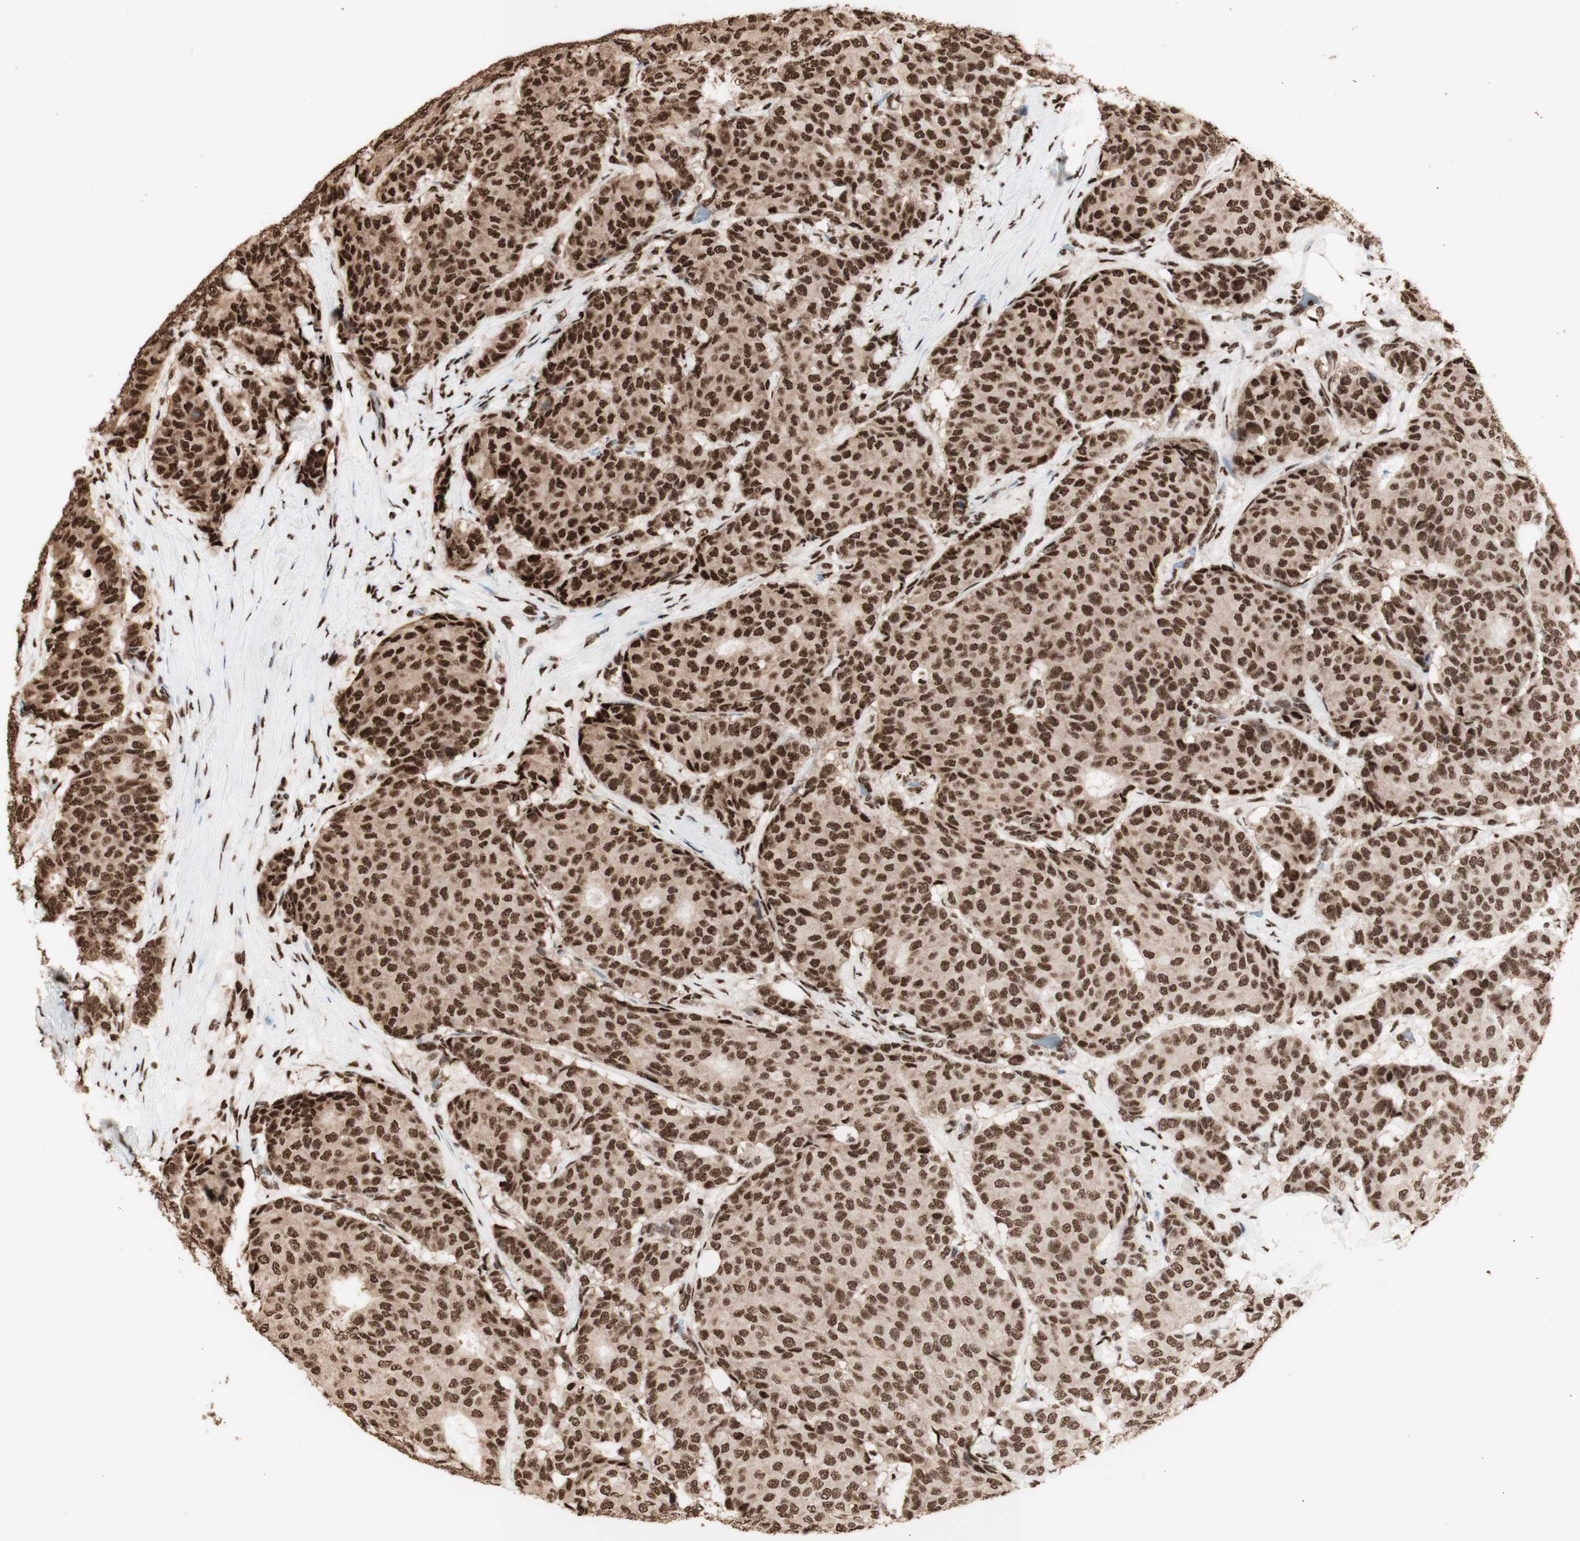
{"staining": {"intensity": "strong", "quantity": ">75%", "location": "cytoplasmic/membranous,nuclear"}, "tissue": "breast cancer", "cell_type": "Tumor cells", "image_type": "cancer", "snomed": [{"axis": "morphology", "description": "Duct carcinoma"}, {"axis": "topography", "description": "Breast"}], "caption": "Breast cancer (intraductal carcinoma) stained with a protein marker reveals strong staining in tumor cells.", "gene": "HNRNPA2B1", "patient": {"sex": "female", "age": 75}}